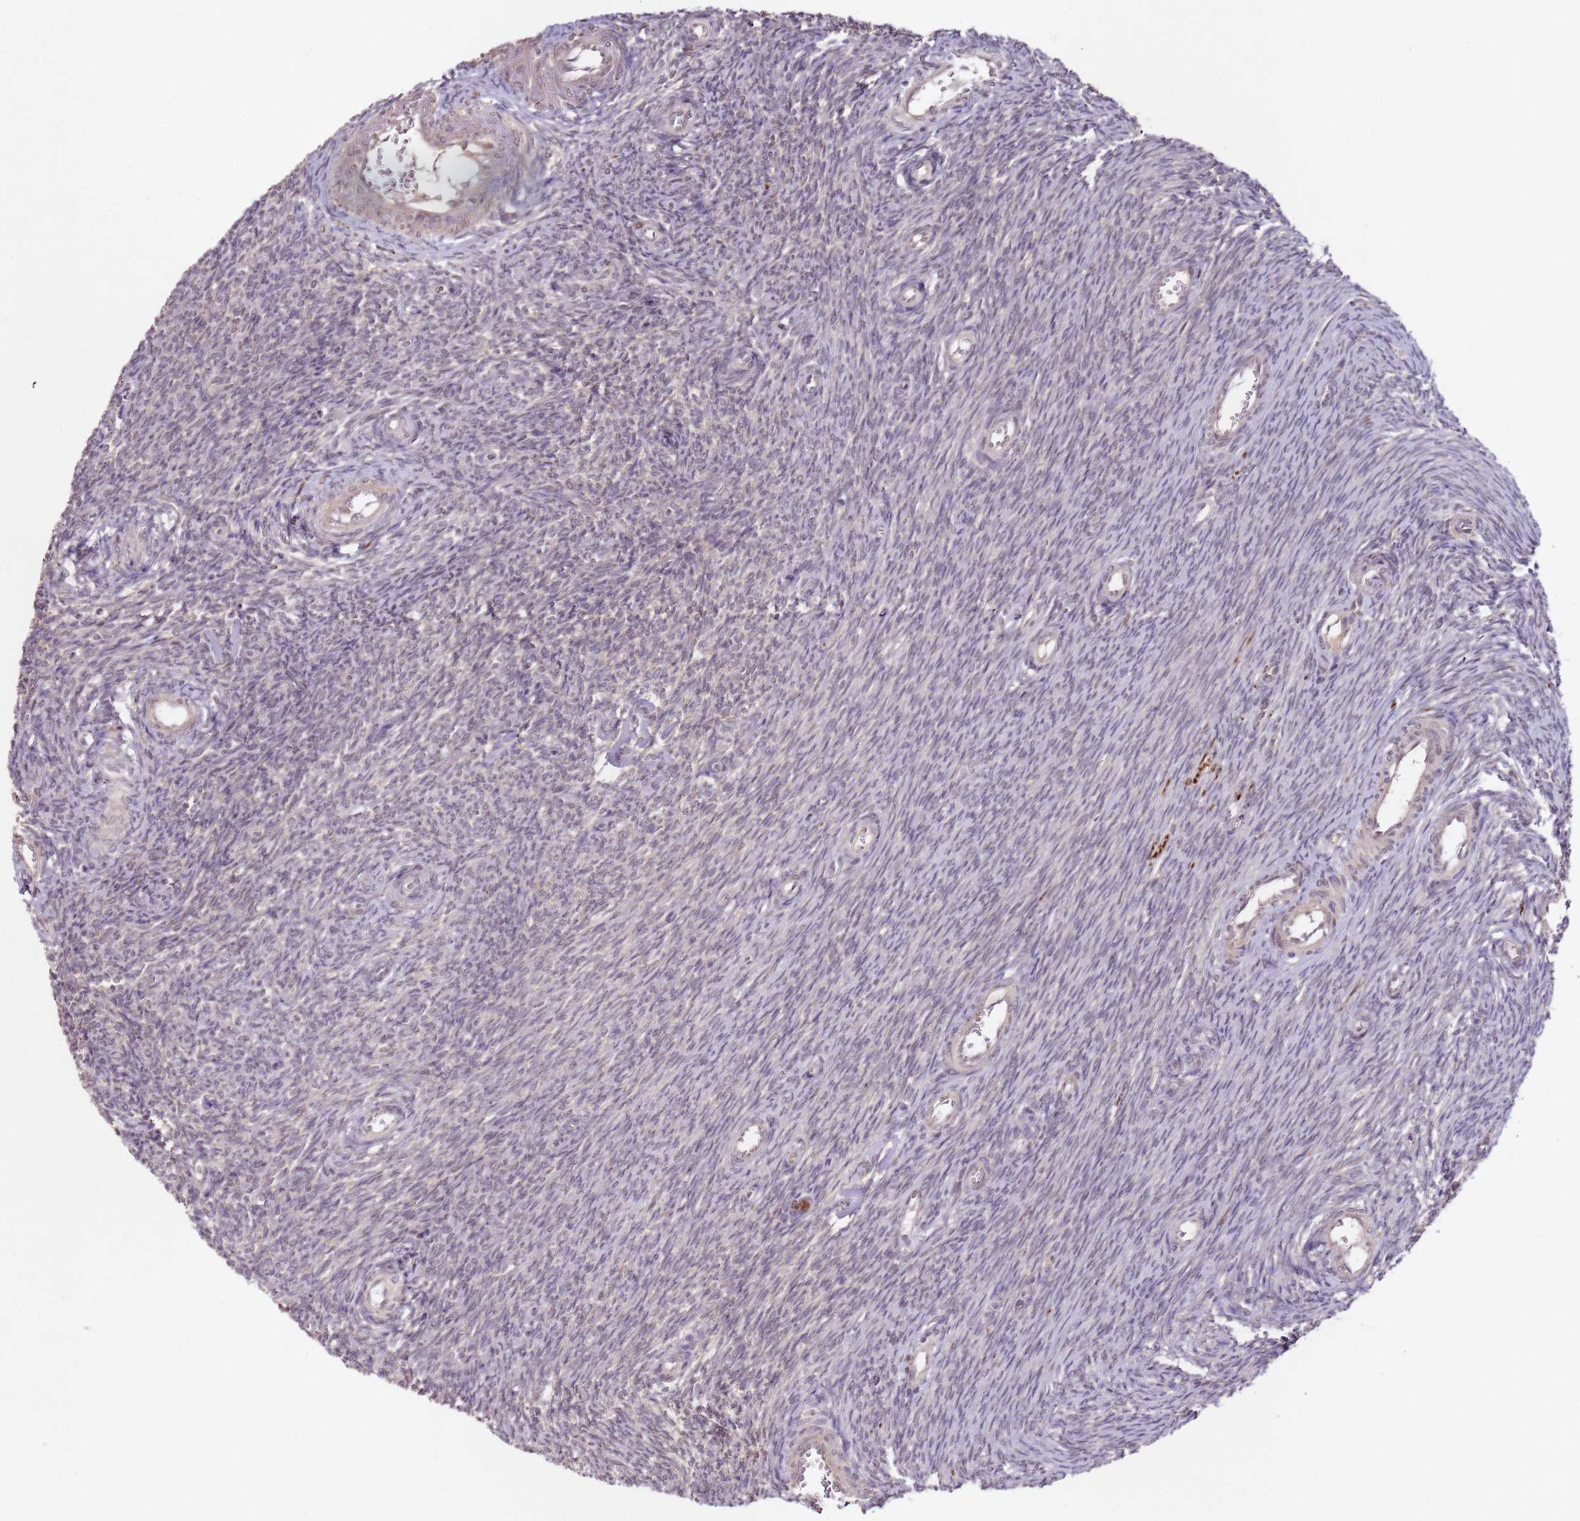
{"staining": {"intensity": "negative", "quantity": "none", "location": "none"}, "tissue": "ovary", "cell_type": "Ovarian stroma cells", "image_type": "normal", "snomed": [{"axis": "morphology", "description": "Normal tissue, NOS"}, {"axis": "topography", "description": "Ovary"}], "caption": "This photomicrograph is of benign ovary stained with IHC to label a protein in brown with the nuclei are counter-stained blue. There is no expression in ovarian stroma cells.", "gene": "LIN37", "patient": {"sex": "female", "age": 44}}